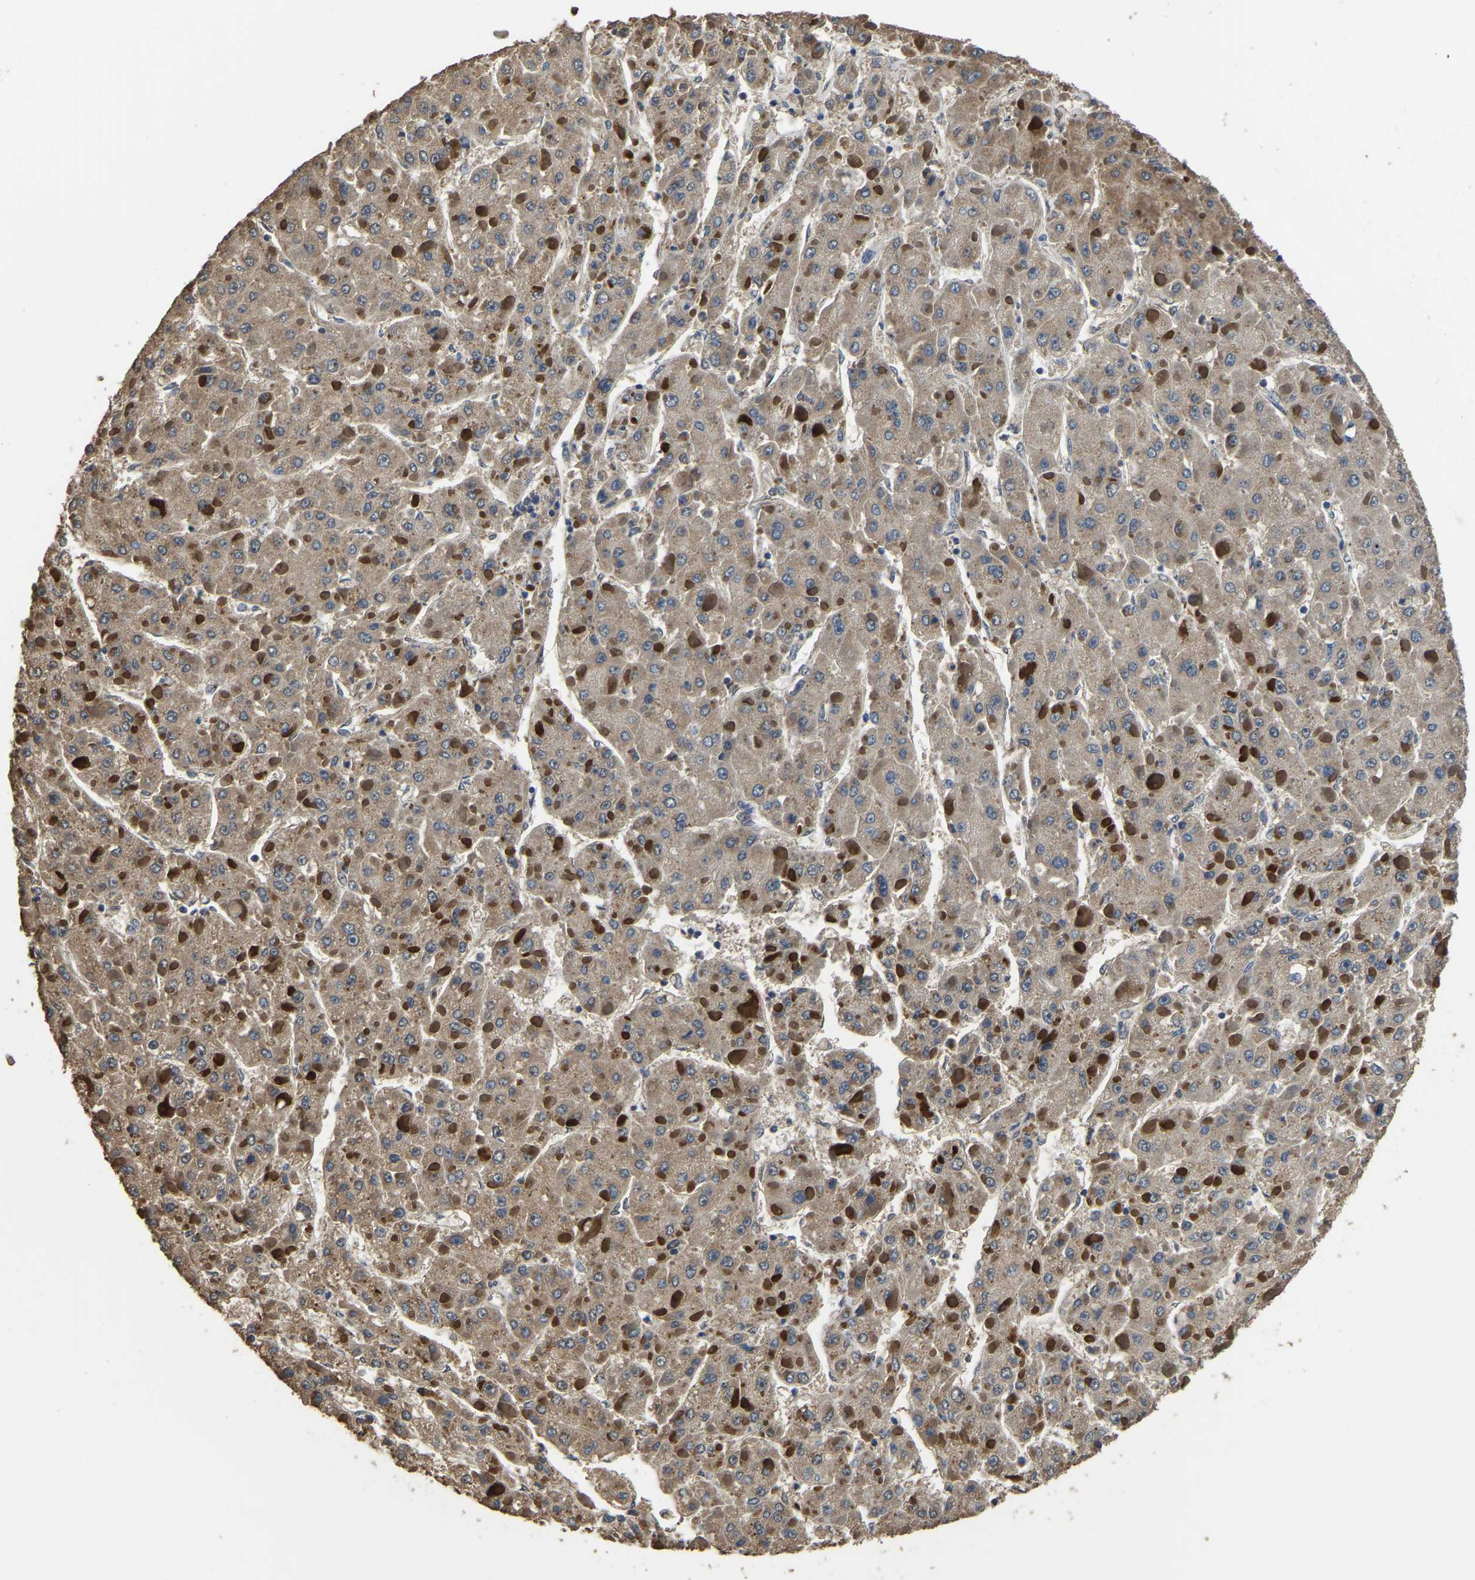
{"staining": {"intensity": "moderate", "quantity": ">75%", "location": "cytoplasmic/membranous"}, "tissue": "liver cancer", "cell_type": "Tumor cells", "image_type": "cancer", "snomed": [{"axis": "morphology", "description": "Carcinoma, Hepatocellular, NOS"}, {"axis": "topography", "description": "Liver"}], "caption": "Human liver cancer stained with a brown dye displays moderate cytoplasmic/membranous positive staining in approximately >75% of tumor cells.", "gene": "DFFA", "patient": {"sex": "female", "age": 73}}